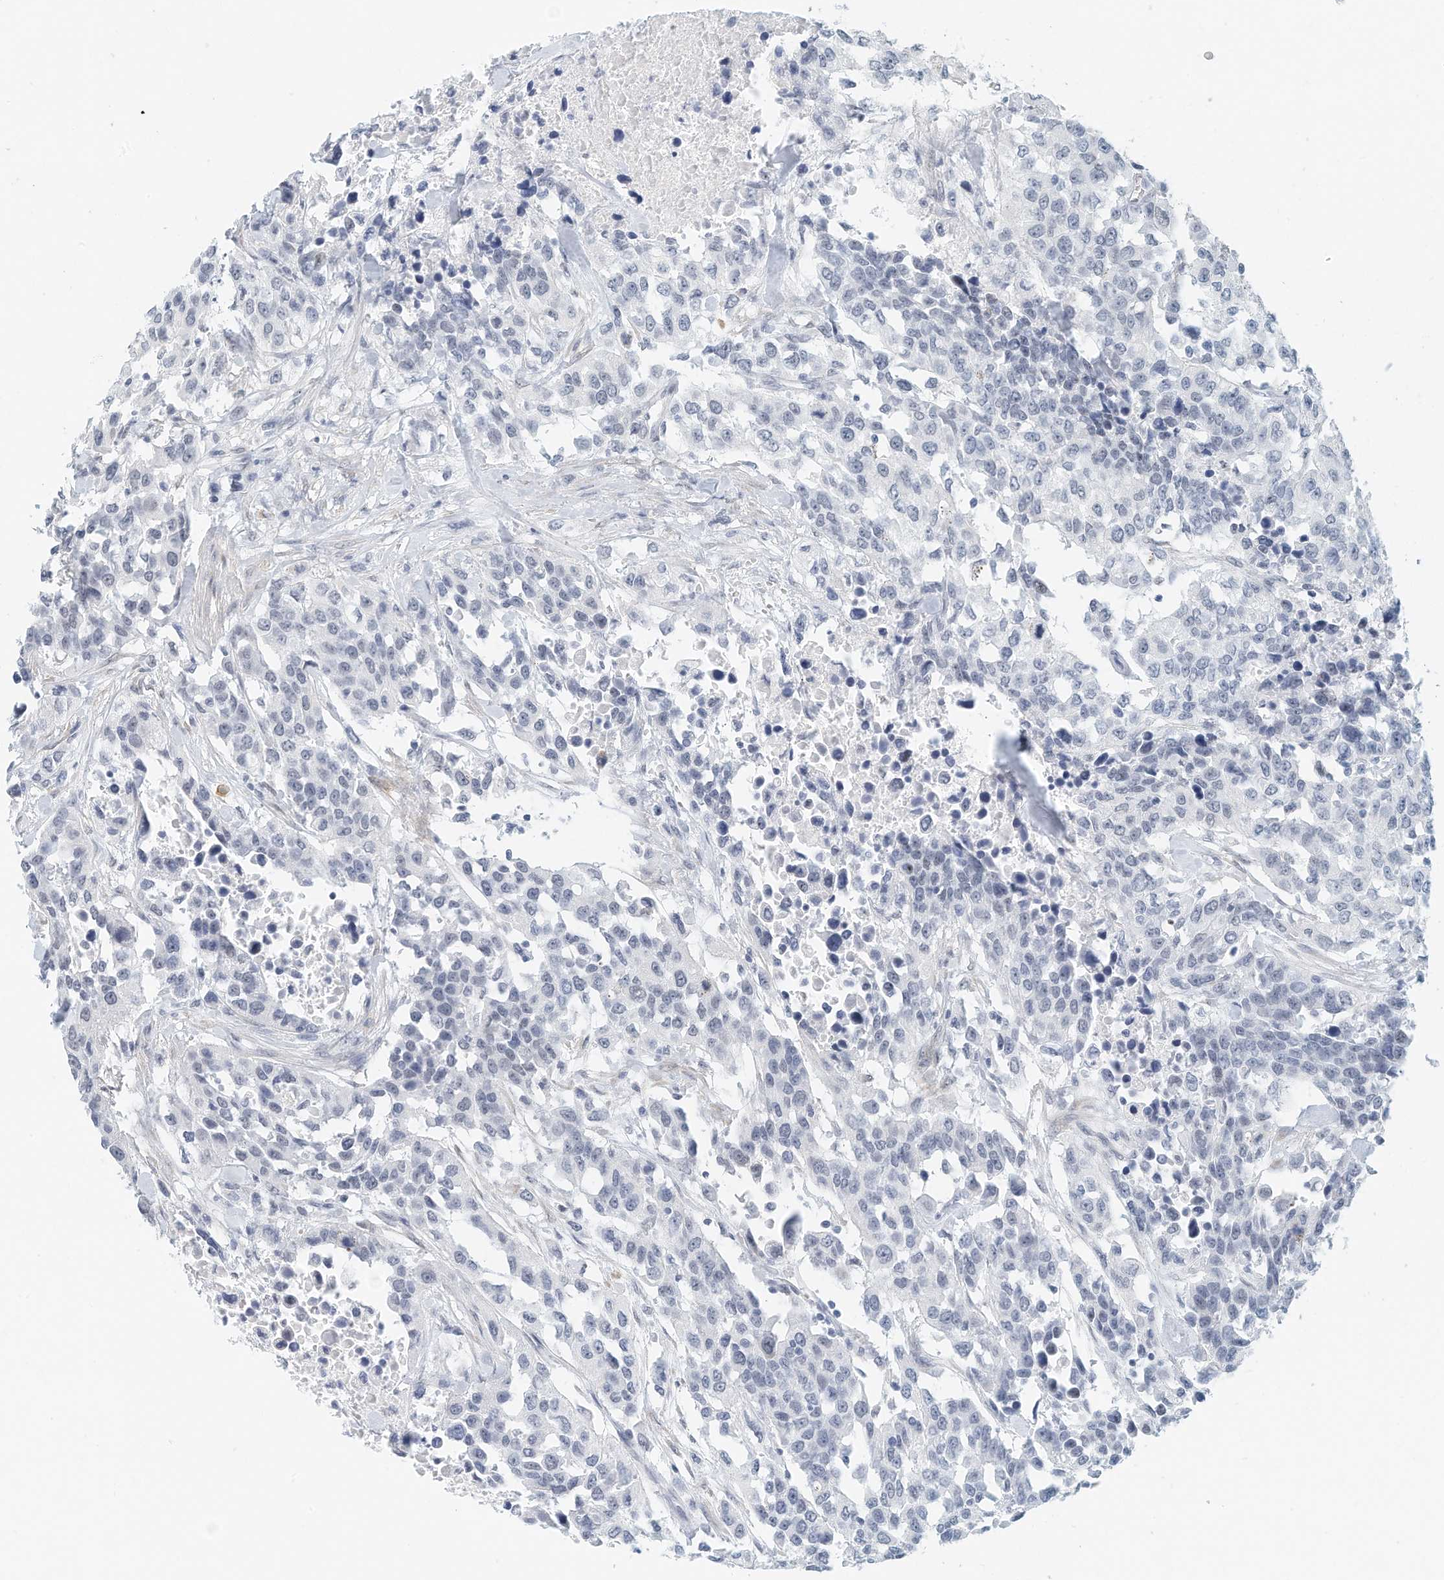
{"staining": {"intensity": "negative", "quantity": "none", "location": "none"}, "tissue": "urothelial cancer", "cell_type": "Tumor cells", "image_type": "cancer", "snomed": [{"axis": "morphology", "description": "Urothelial carcinoma, High grade"}, {"axis": "topography", "description": "Urinary bladder"}], "caption": "Protein analysis of urothelial cancer demonstrates no significant expression in tumor cells. (Stains: DAB (3,3'-diaminobenzidine) immunohistochemistry (IHC) with hematoxylin counter stain, Microscopy: brightfield microscopy at high magnification).", "gene": "ARHGAP28", "patient": {"sex": "female", "age": 80}}